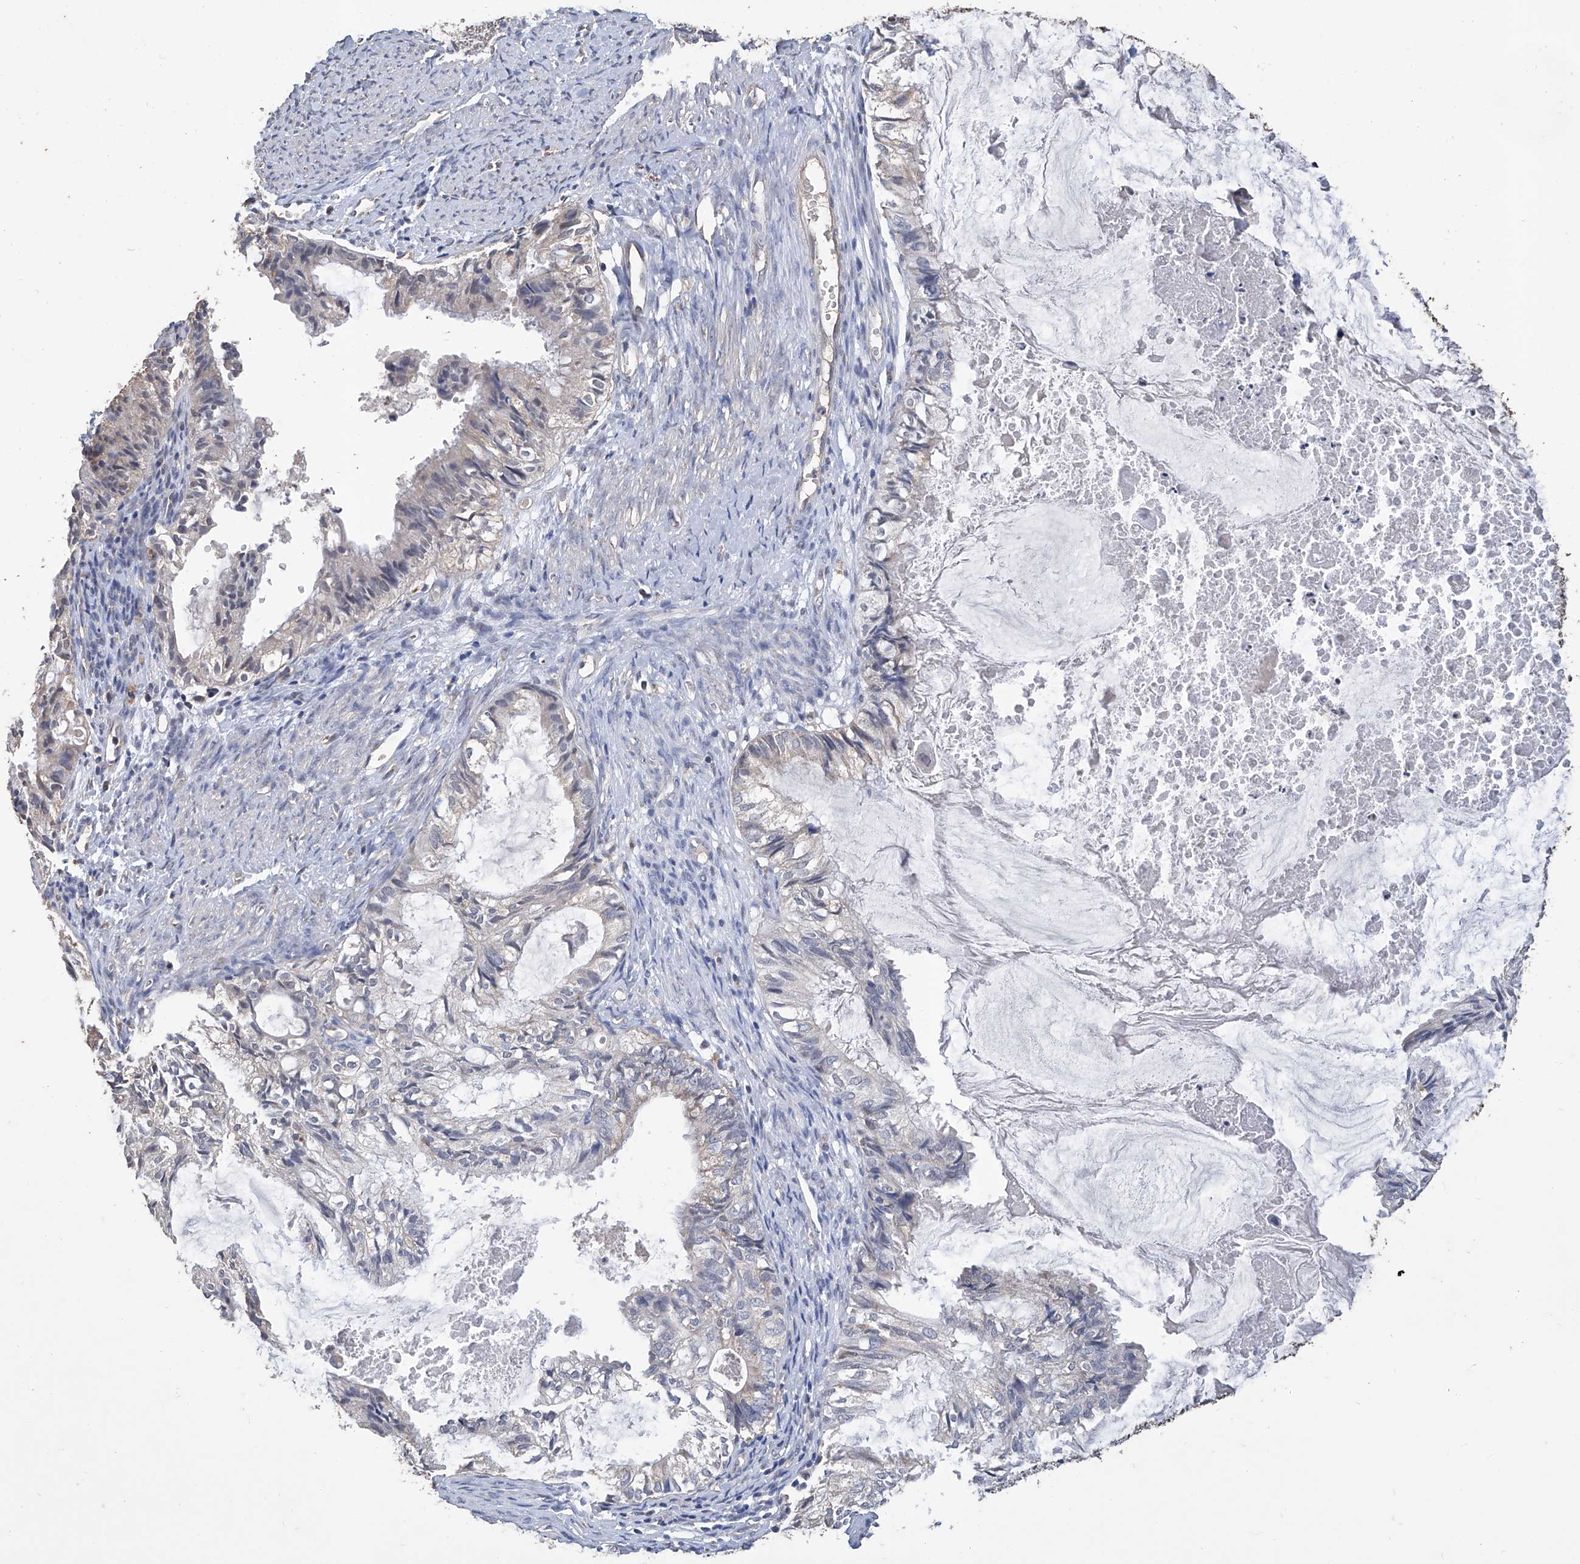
{"staining": {"intensity": "negative", "quantity": "none", "location": "none"}, "tissue": "cervical cancer", "cell_type": "Tumor cells", "image_type": "cancer", "snomed": [{"axis": "morphology", "description": "Normal tissue, NOS"}, {"axis": "morphology", "description": "Adenocarcinoma, NOS"}, {"axis": "topography", "description": "Cervix"}, {"axis": "topography", "description": "Endometrium"}], "caption": "Immunohistochemical staining of human adenocarcinoma (cervical) demonstrates no significant expression in tumor cells.", "gene": "GPT", "patient": {"sex": "female", "age": 86}}